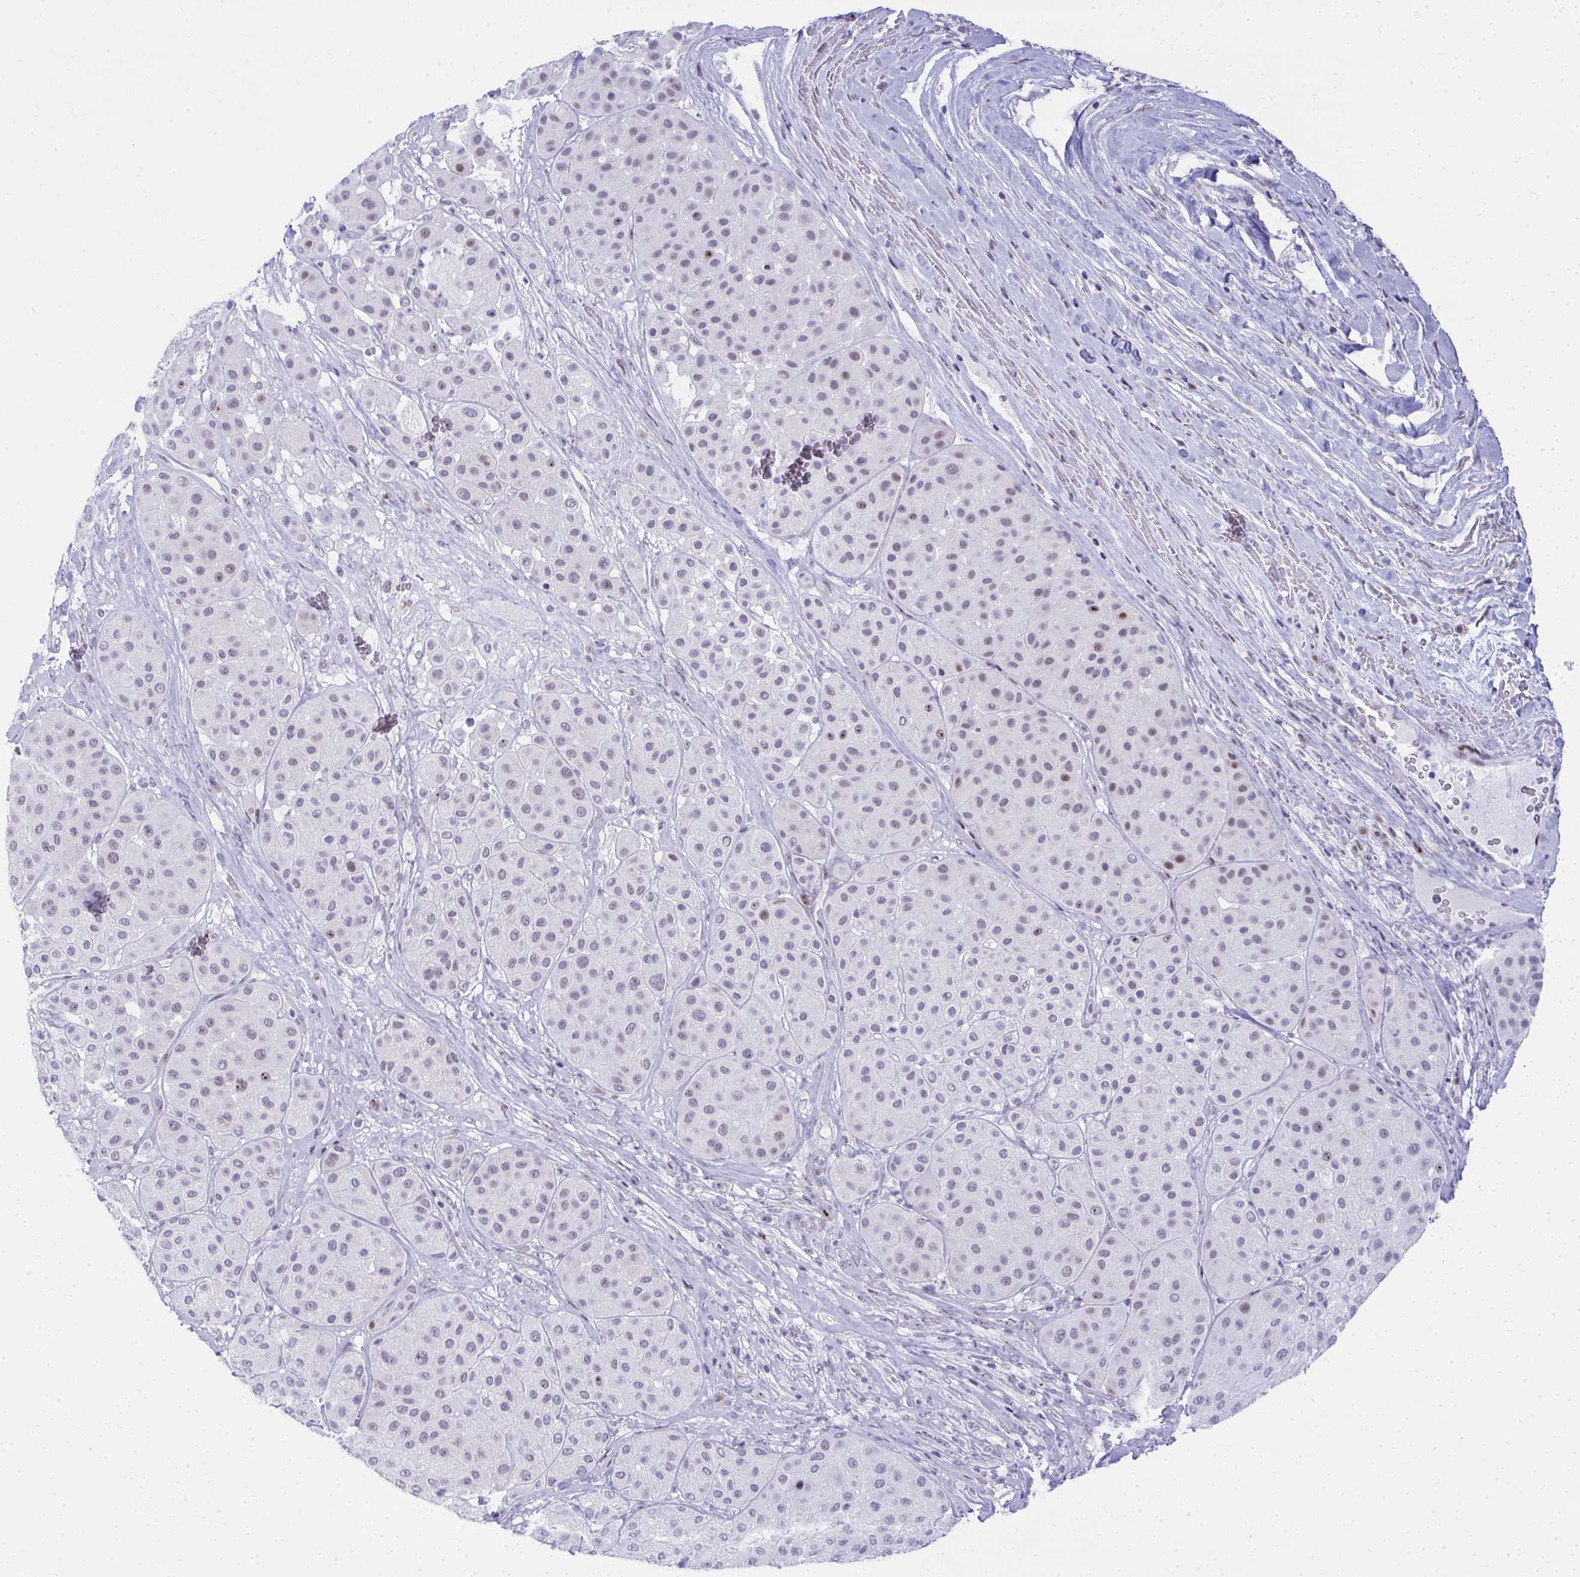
{"staining": {"intensity": "weak", "quantity": "<25%", "location": "nuclear"}, "tissue": "melanoma", "cell_type": "Tumor cells", "image_type": "cancer", "snomed": [{"axis": "morphology", "description": "Malignant melanoma, Metastatic site"}, {"axis": "topography", "description": "Smooth muscle"}], "caption": "A photomicrograph of melanoma stained for a protein shows no brown staining in tumor cells.", "gene": "GLDN", "patient": {"sex": "male", "age": 41}}